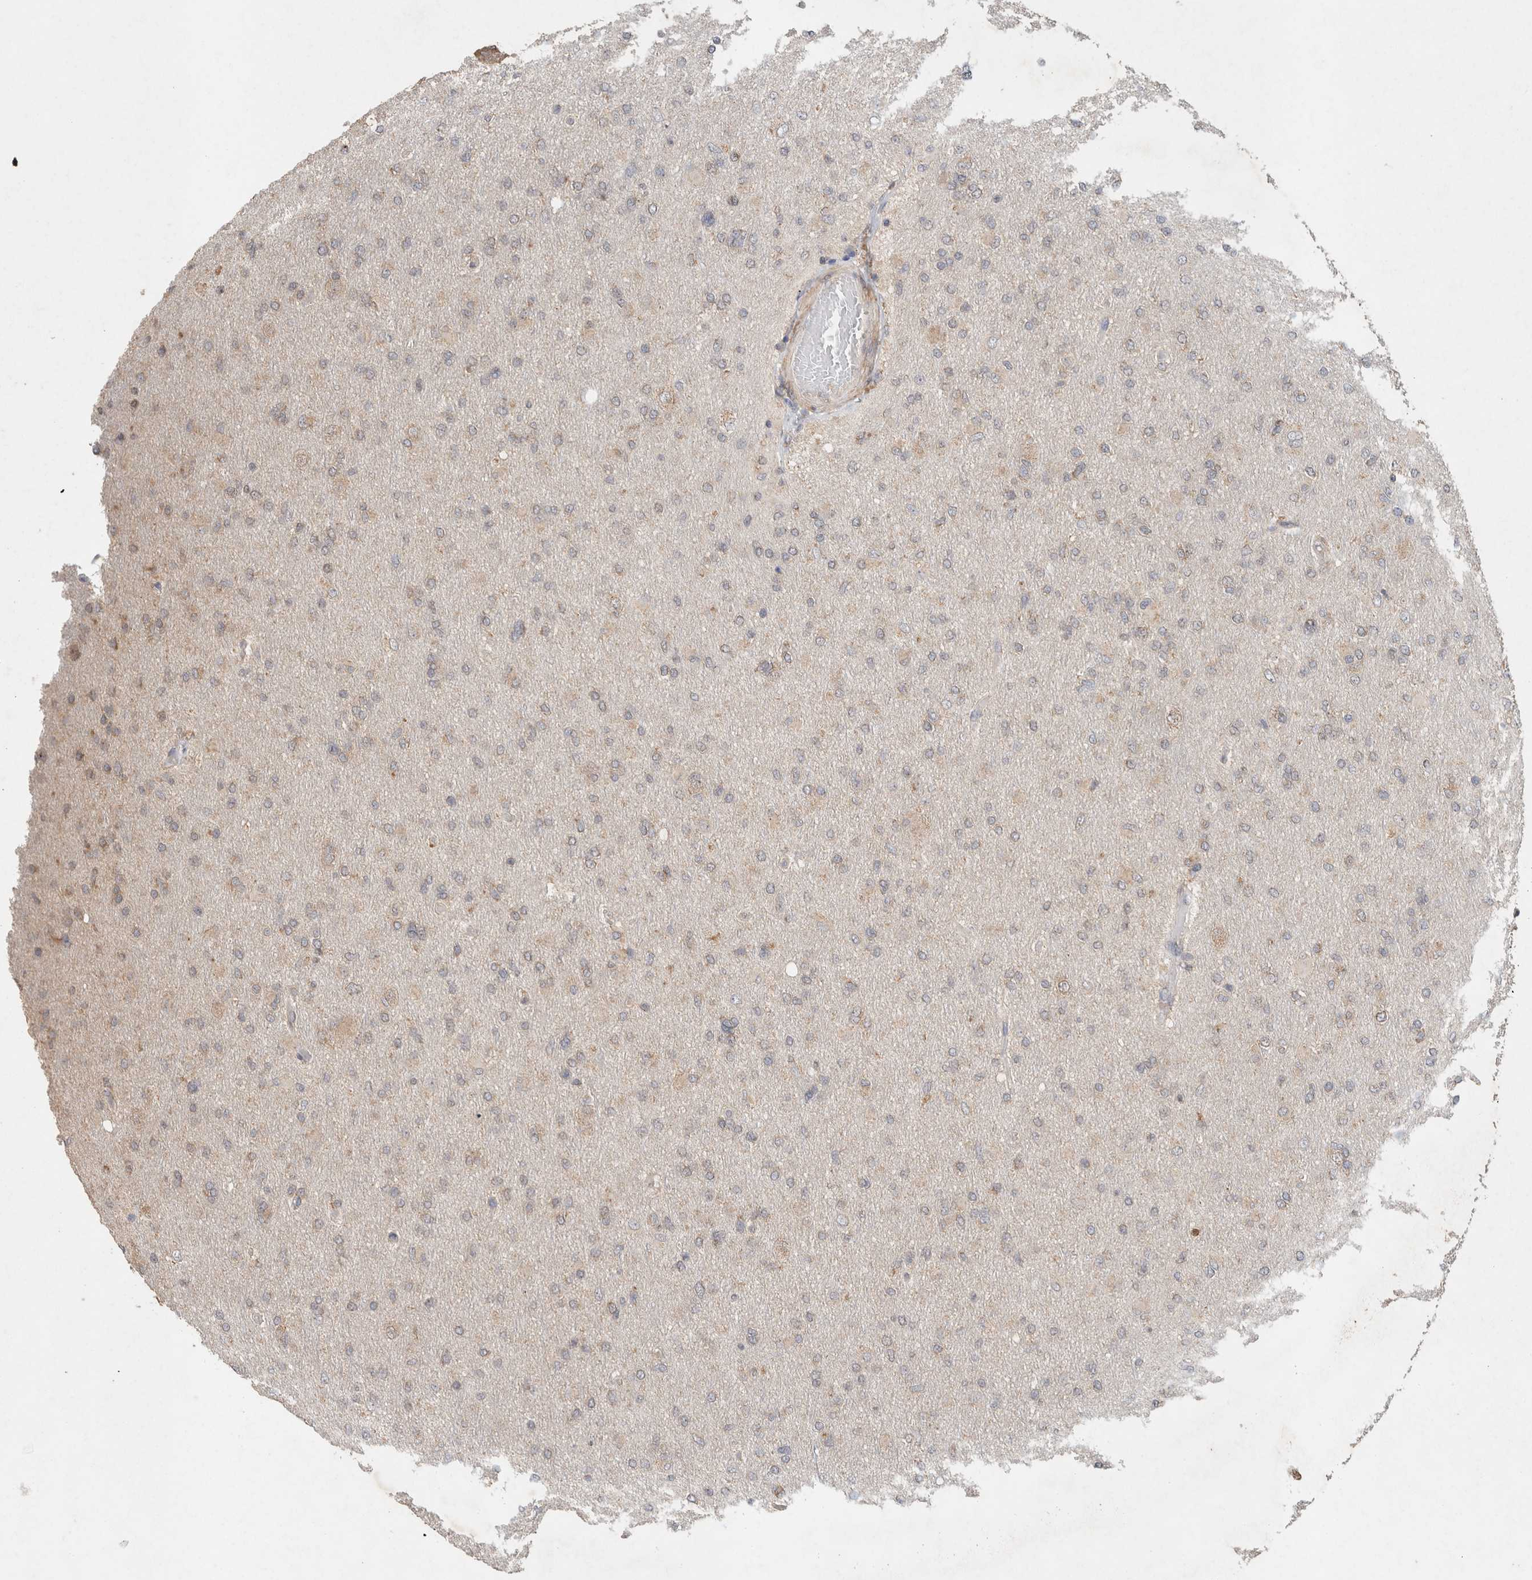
{"staining": {"intensity": "weak", "quantity": "25%-75%", "location": "cytoplasmic/membranous"}, "tissue": "glioma", "cell_type": "Tumor cells", "image_type": "cancer", "snomed": [{"axis": "morphology", "description": "Glioma, malignant, High grade"}, {"axis": "topography", "description": "Cerebral cortex"}], "caption": "A brown stain labels weak cytoplasmic/membranous staining of a protein in human malignant high-grade glioma tumor cells.", "gene": "RAB14", "patient": {"sex": "female", "age": 36}}